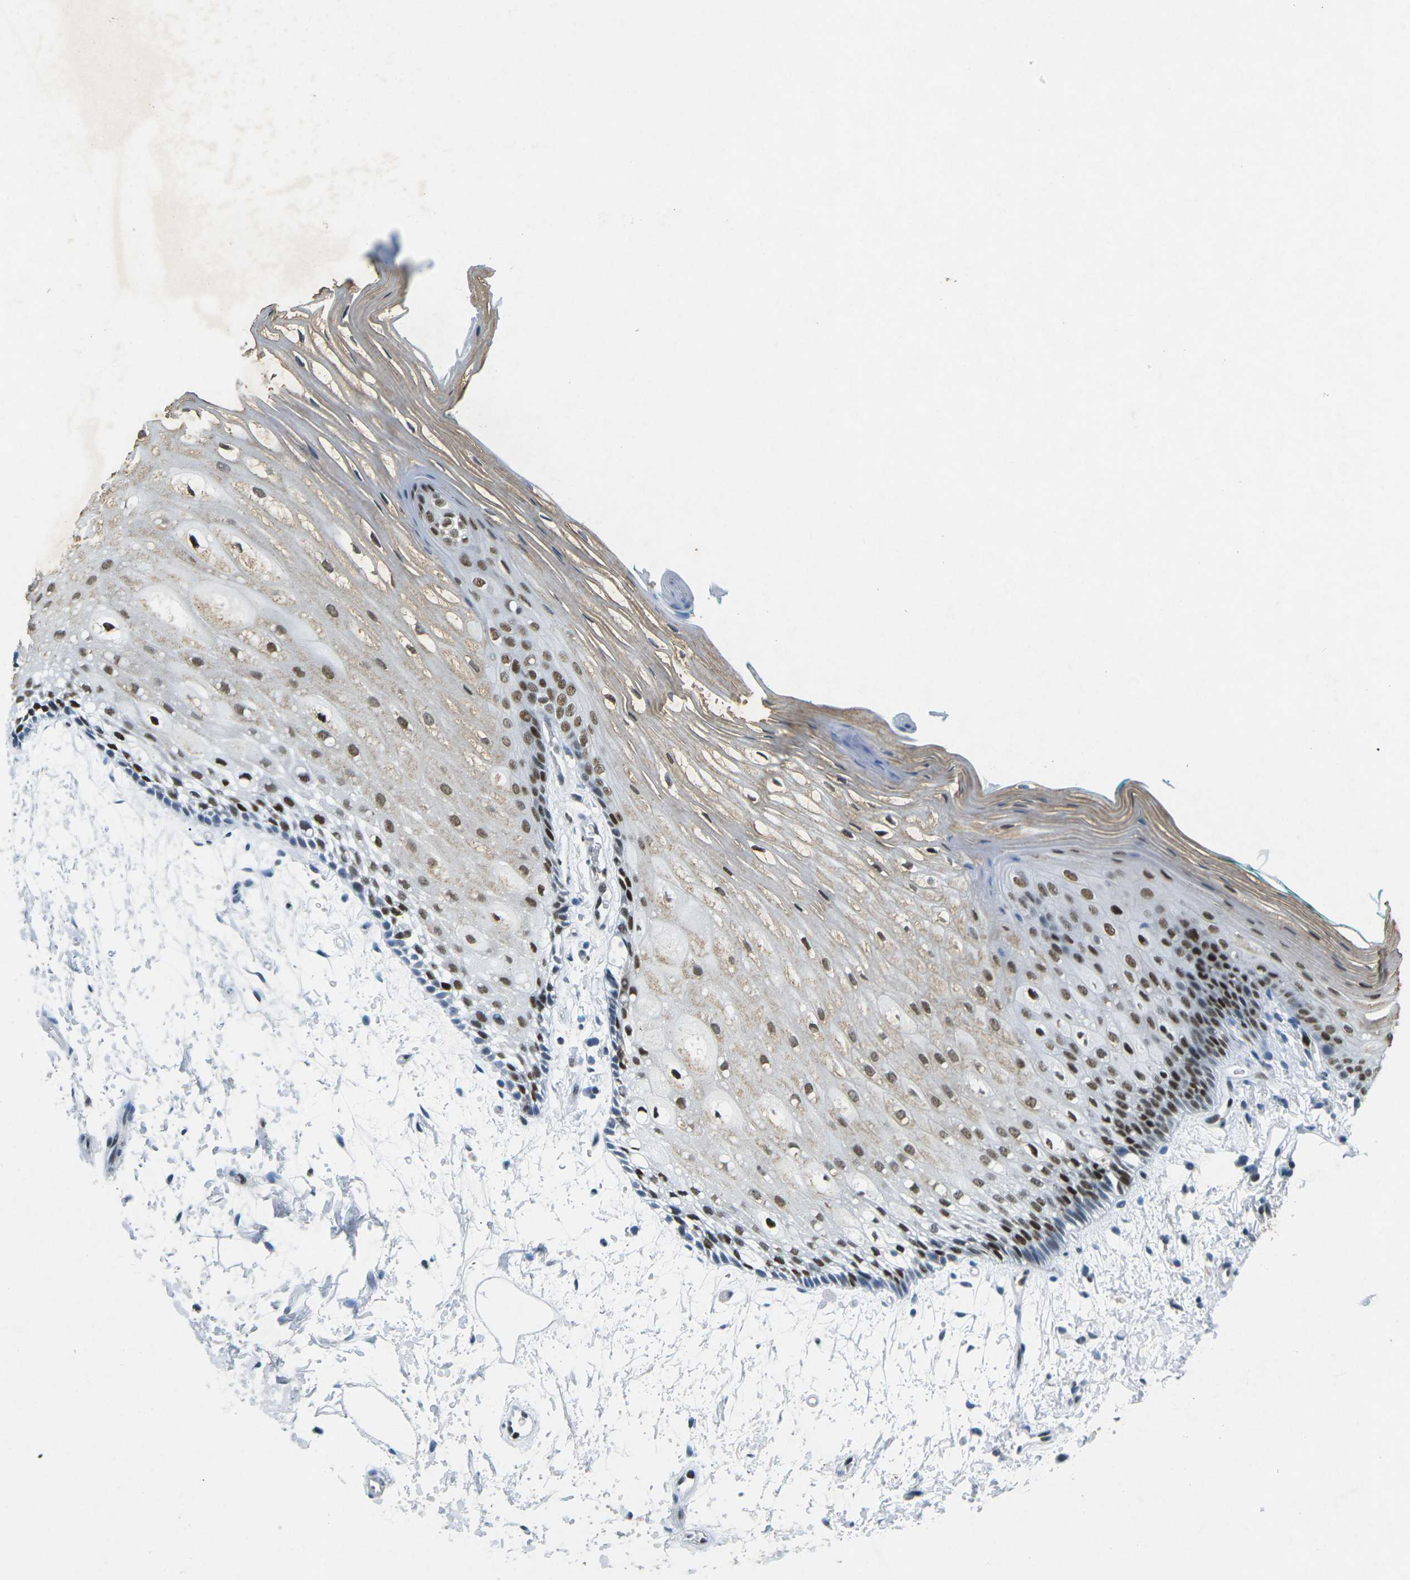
{"staining": {"intensity": "strong", "quantity": ">75%", "location": "nuclear"}, "tissue": "oral mucosa", "cell_type": "Squamous epithelial cells", "image_type": "normal", "snomed": [{"axis": "morphology", "description": "Normal tissue, NOS"}, {"axis": "topography", "description": "Skeletal muscle"}, {"axis": "topography", "description": "Oral tissue"}, {"axis": "topography", "description": "Peripheral nerve tissue"}], "caption": "Immunohistochemical staining of normal human oral mucosa reveals >75% levels of strong nuclear protein expression in about >75% of squamous epithelial cells.", "gene": "RB1", "patient": {"sex": "female", "age": 84}}